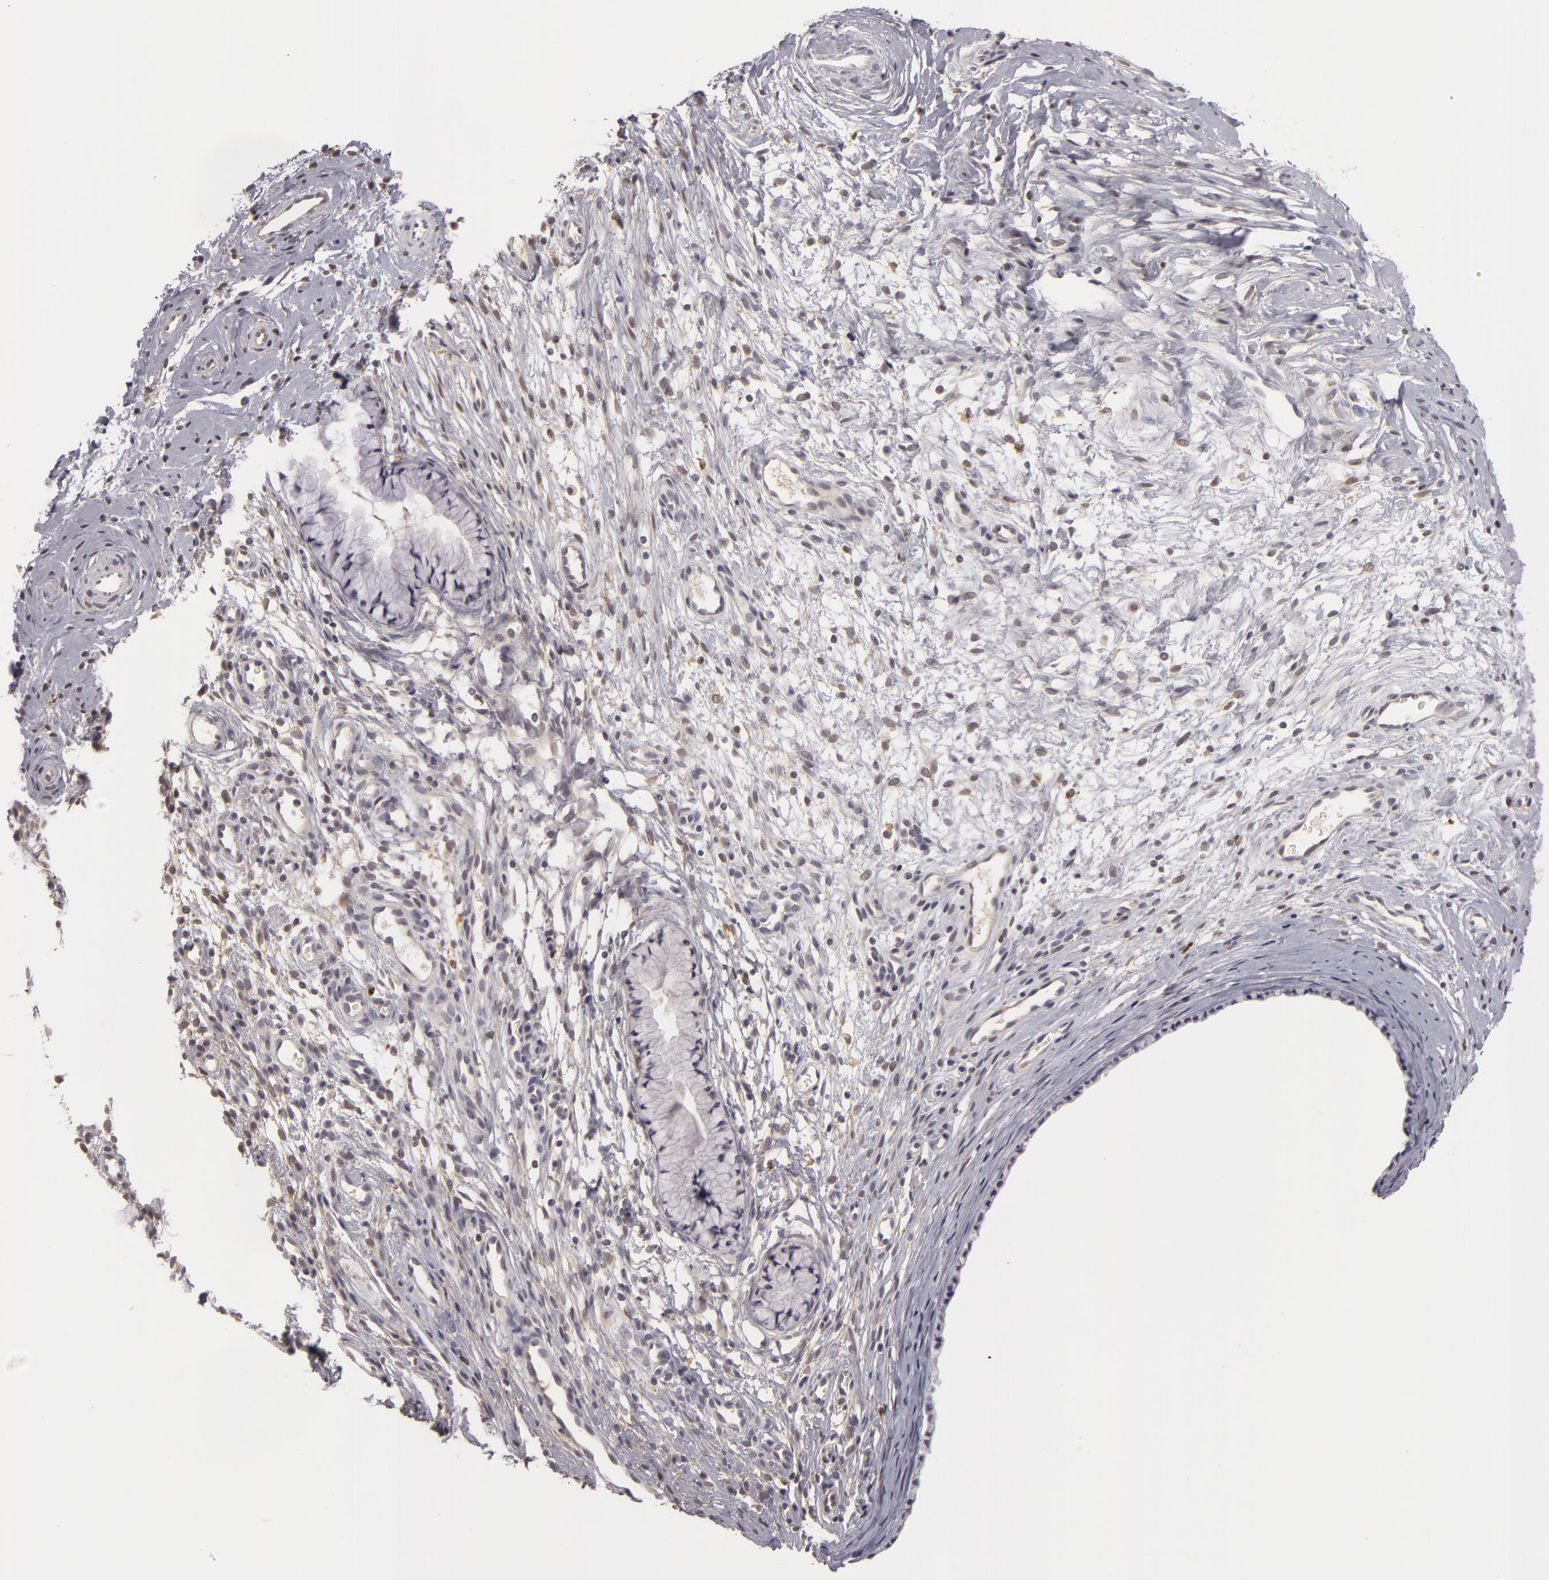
{"staining": {"intensity": "negative", "quantity": "none", "location": "none"}, "tissue": "cervix", "cell_type": "Glandular cells", "image_type": "normal", "snomed": [{"axis": "morphology", "description": "Normal tissue, NOS"}, {"axis": "topography", "description": "Cervix"}], "caption": "Immunohistochemical staining of unremarkable cervix shows no significant staining in glandular cells.", "gene": "GNPDA1", "patient": {"sex": "female", "age": 70}}